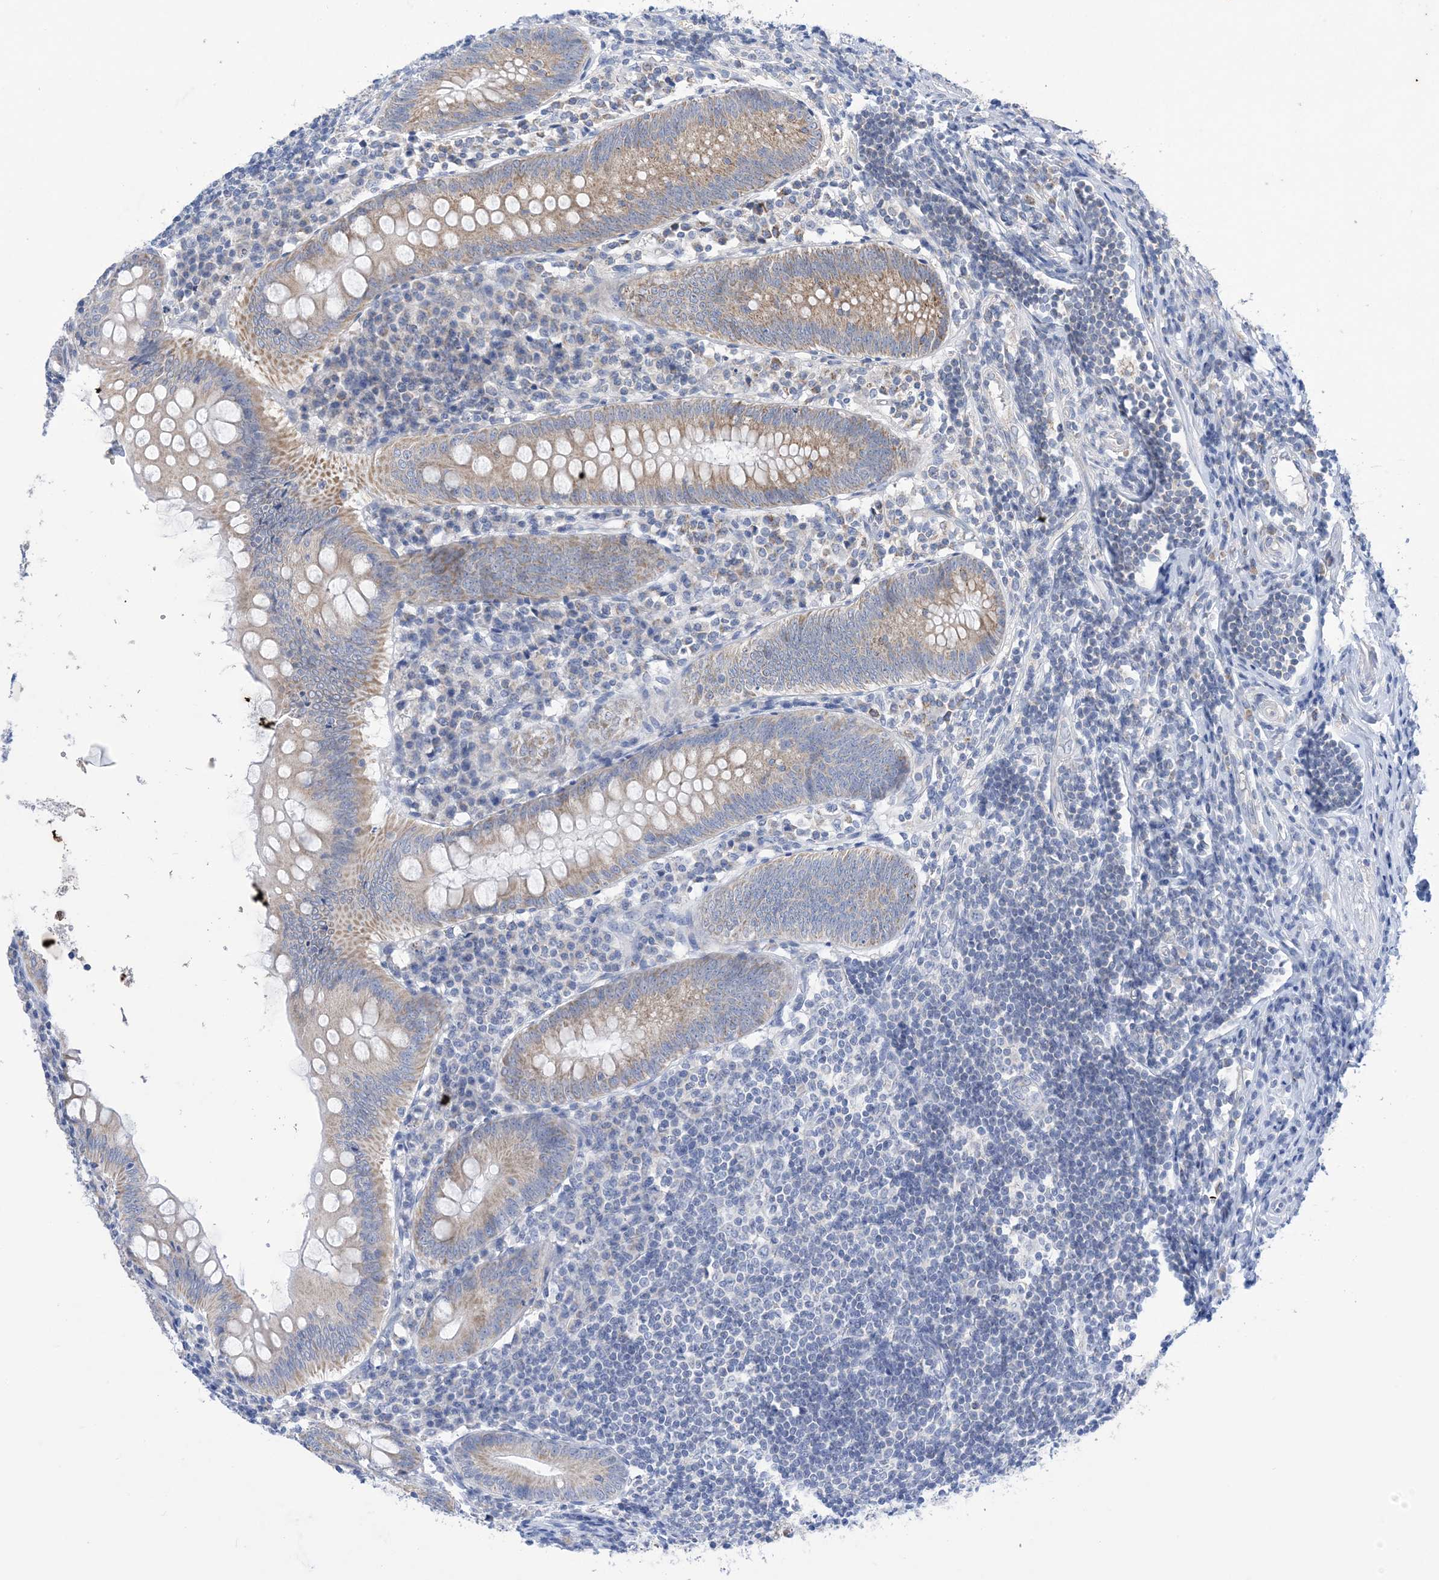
{"staining": {"intensity": "moderate", "quantity": "25%-75%", "location": "cytoplasmic/membranous"}, "tissue": "appendix", "cell_type": "Glandular cells", "image_type": "normal", "snomed": [{"axis": "morphology", "description": "Normal tissue, NOS"}, {"axis": "topography", "description": "Appendix"}], "caption": "Glandular cells display moderate cytoplasmic/membranous expression in approximately 25%-75% of cells in normal appendix. Using DAB (brown) and hematoxylin (blue) stains, captured at high magnification using brightfield microscopy.", "gene": "CLEC16A", "patient": {"sex": "female", "age": 54}}